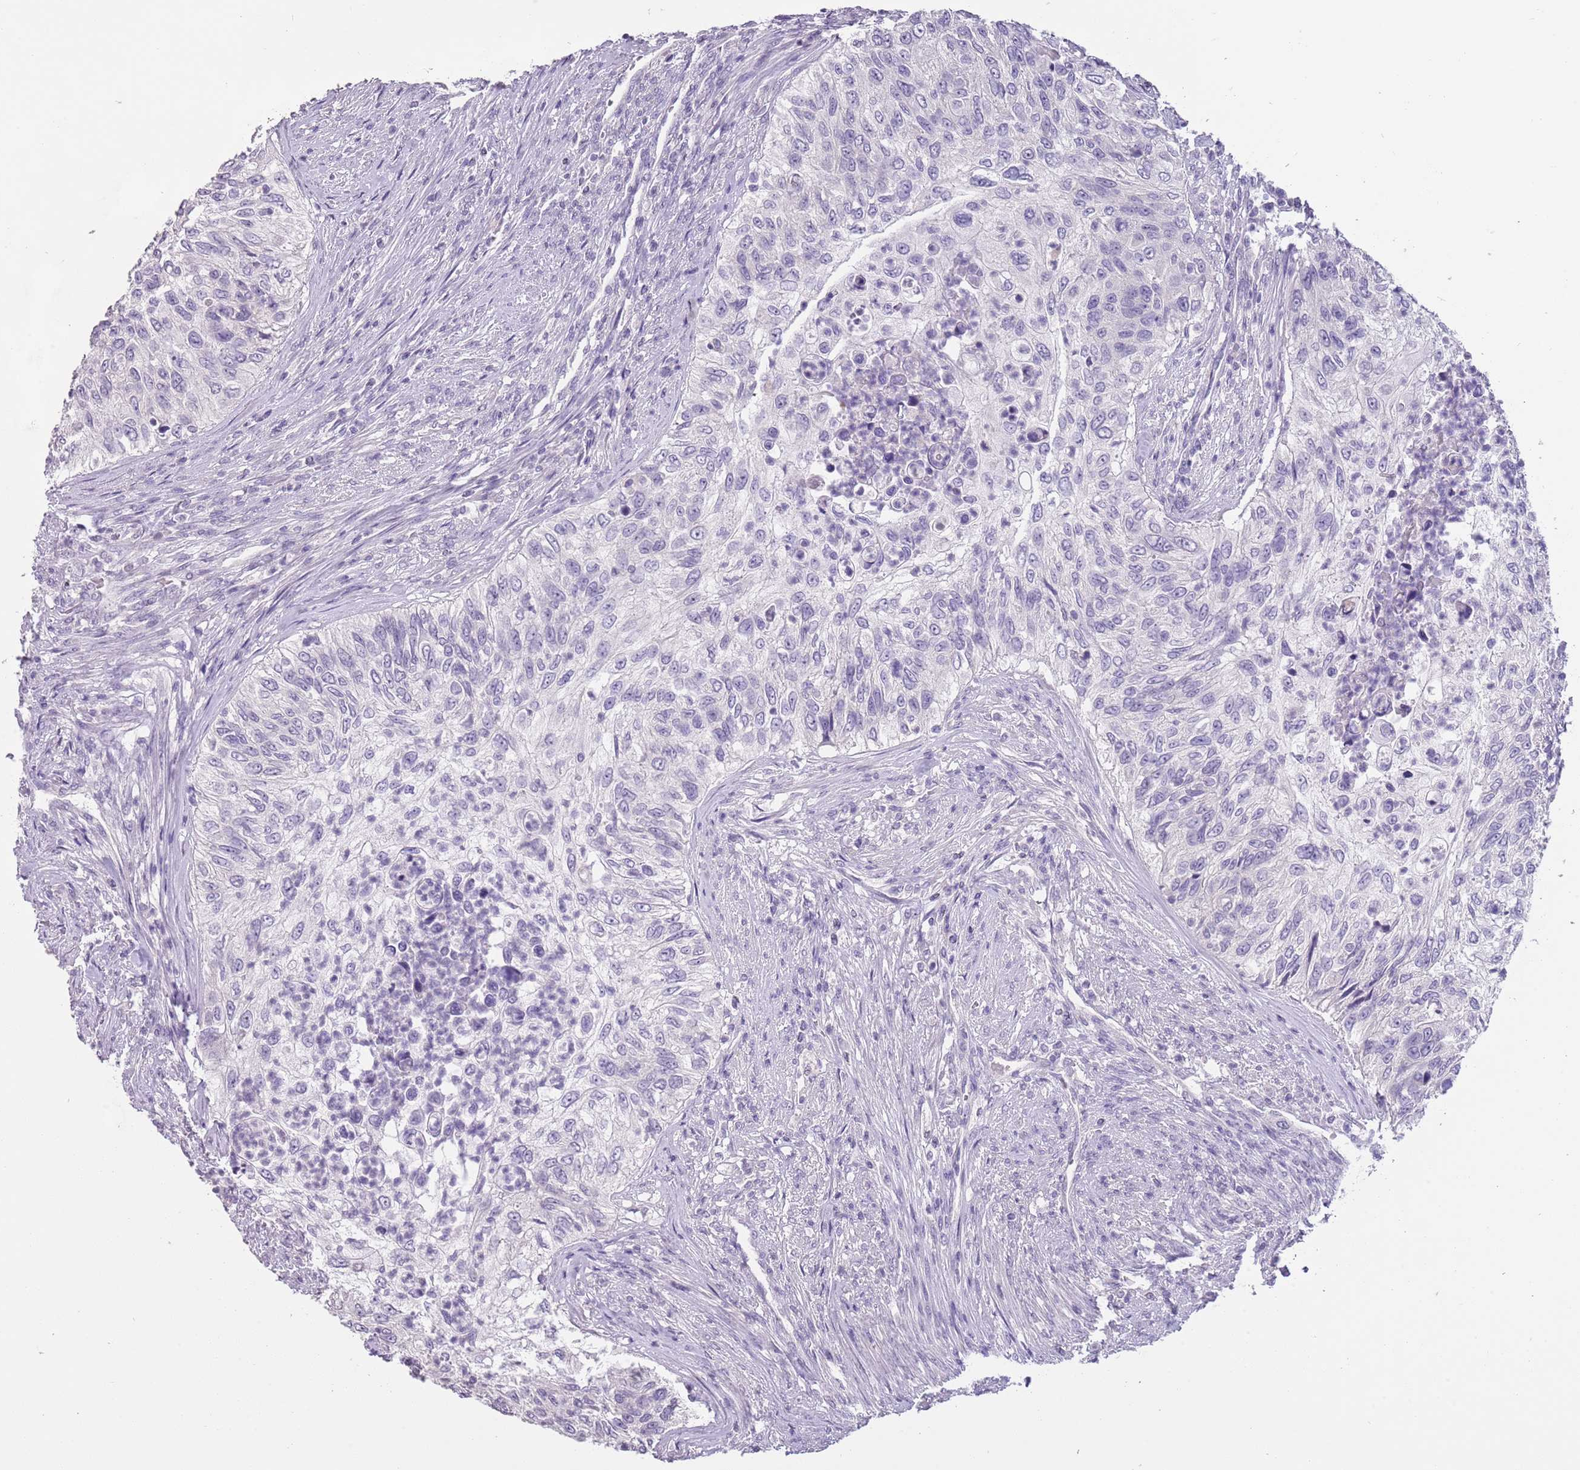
{"staining": {"intensity": "negative", "quantity": "none", "location": "none"}, "tissue": "urothelial cancer", "cell_type": "Tumor cells", "image_type": "cancer", "snomed": [{"axis": "morphology", "description": "Urothelial carcinoma, High grade"}, {"axis": "topography", "description": "Urinary bladder"}], "caption": "A micrograph of human urothelial carcinoma (high-grade) is negative for staining in tumor cells.", "gene": "SLC35E3", "patient": {"sex": "female", "age": 60}}